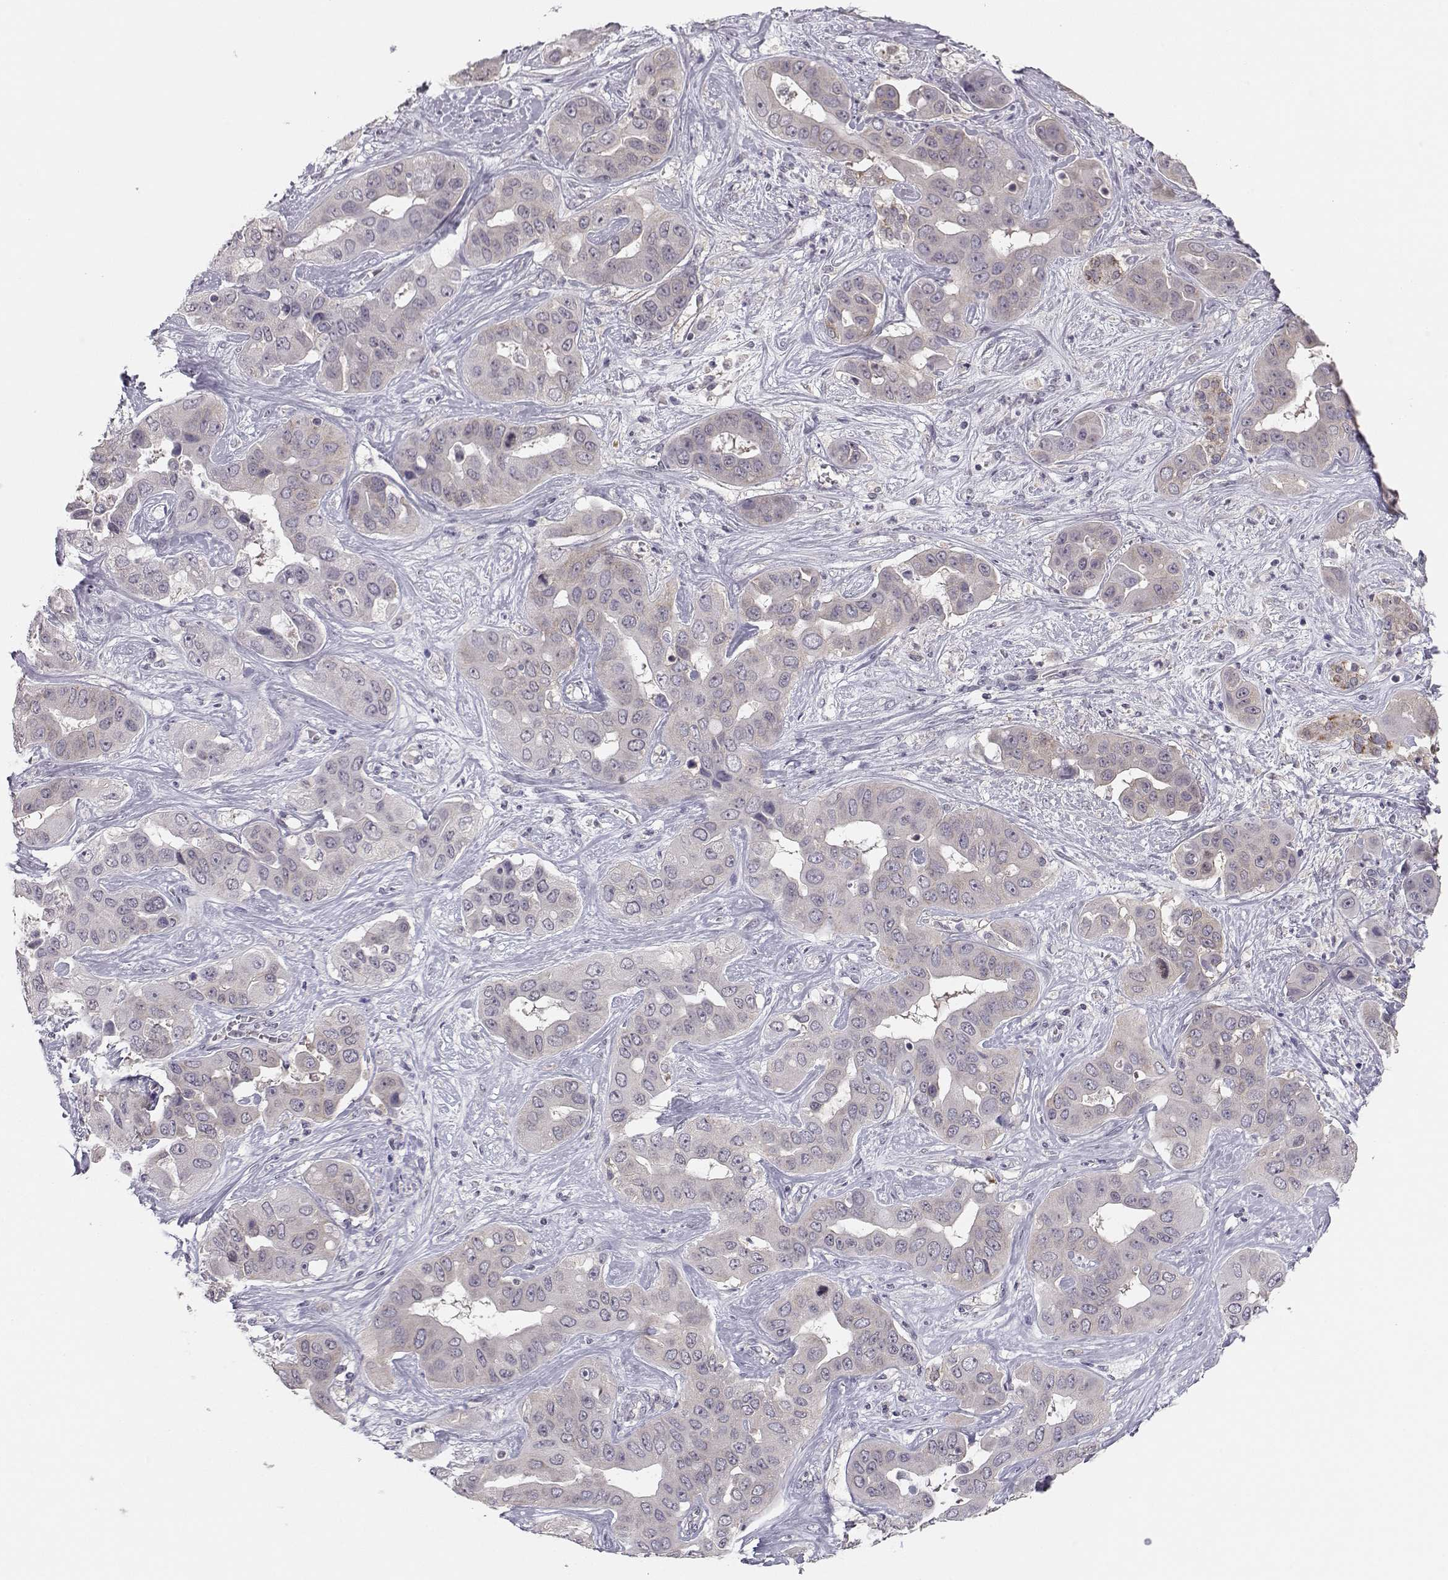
{"staining": {"intensity": "negative", "quantity": "none", "location": "none"}, "tissue": "liver cancer", "cell_type": "Tumor cells", "image_type": "cancer", "snomed": [{"axis": "morphology", "description": "Cholangiocarcinoma"}, {"axis": "topography", "description": "Liver"}], "caption": "IHC histopathology image of neoplastic tissue: cholangiocarcinoma (liver) stained with DAB (3,3'-diaminobenzidine) displays no significant protein expression in tumor cells.", "gene": "KIF13B", "patient": {"sex": "female", "age": 52}}